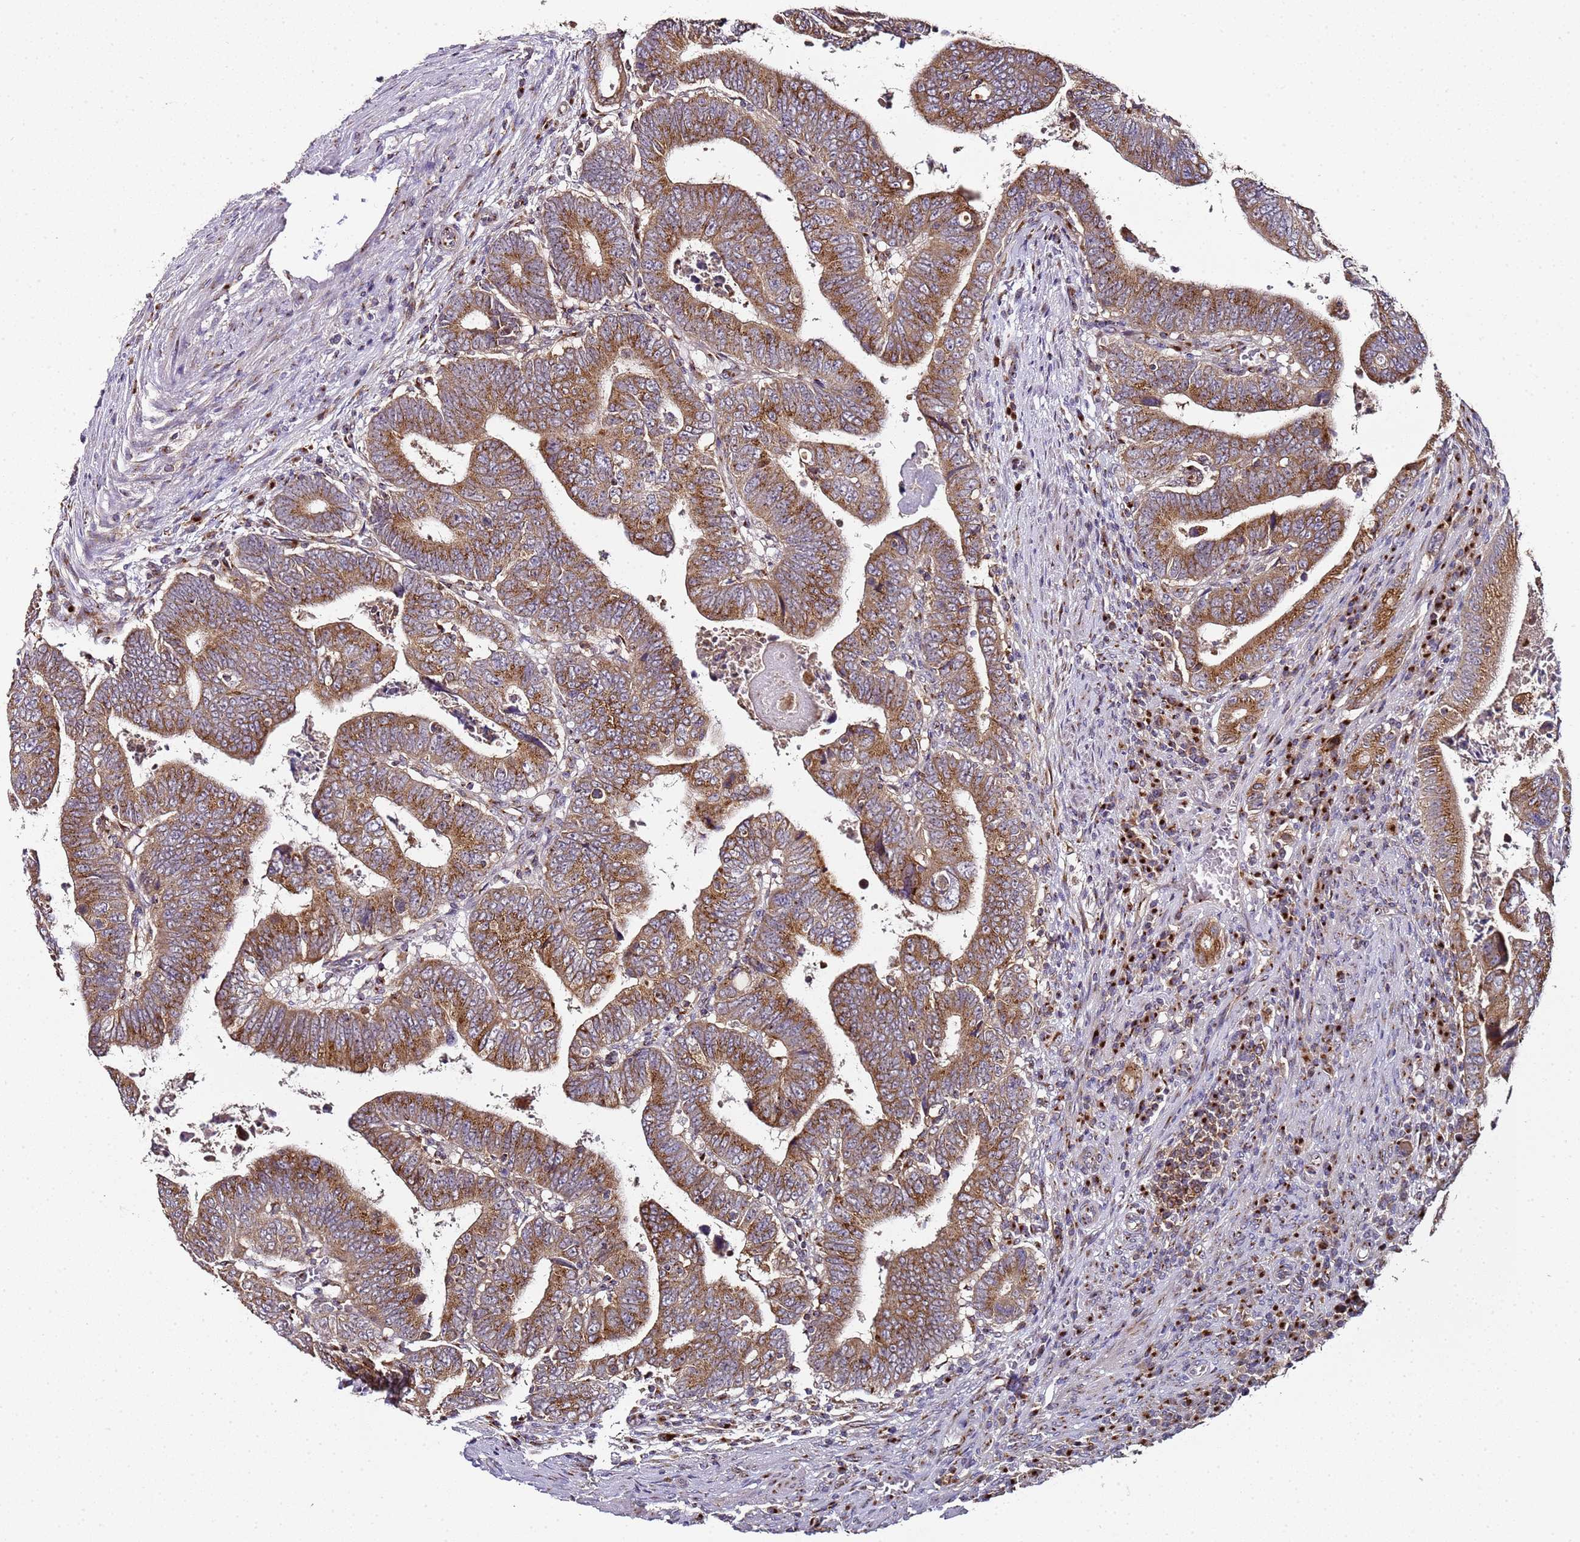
{"staining": {"intensity": "moderate", "quantity": ">75%", "location": "cytoplasmic/membranous"}, "tissue": "colorectal cancer", "cell_type": "Tumor cells", "image_type": "cancer", "snomed": [{"axis": "morphology", "description": "Normal tissue, NOS"}, {"axis": "morphology", "description": "Adenocarcinoma, NOS"}, {"axis": "topography", "description": "Rectum"}], "caption": "Approximately >75% of tumor cells in human adenocarcinoma (colorectal) show moderate cytoplasmic/membranous protein expression as visualized by brown immunohistochemical staining.", "gene": "MRPL49", "patient": {"sex": "female", "age": 65}}